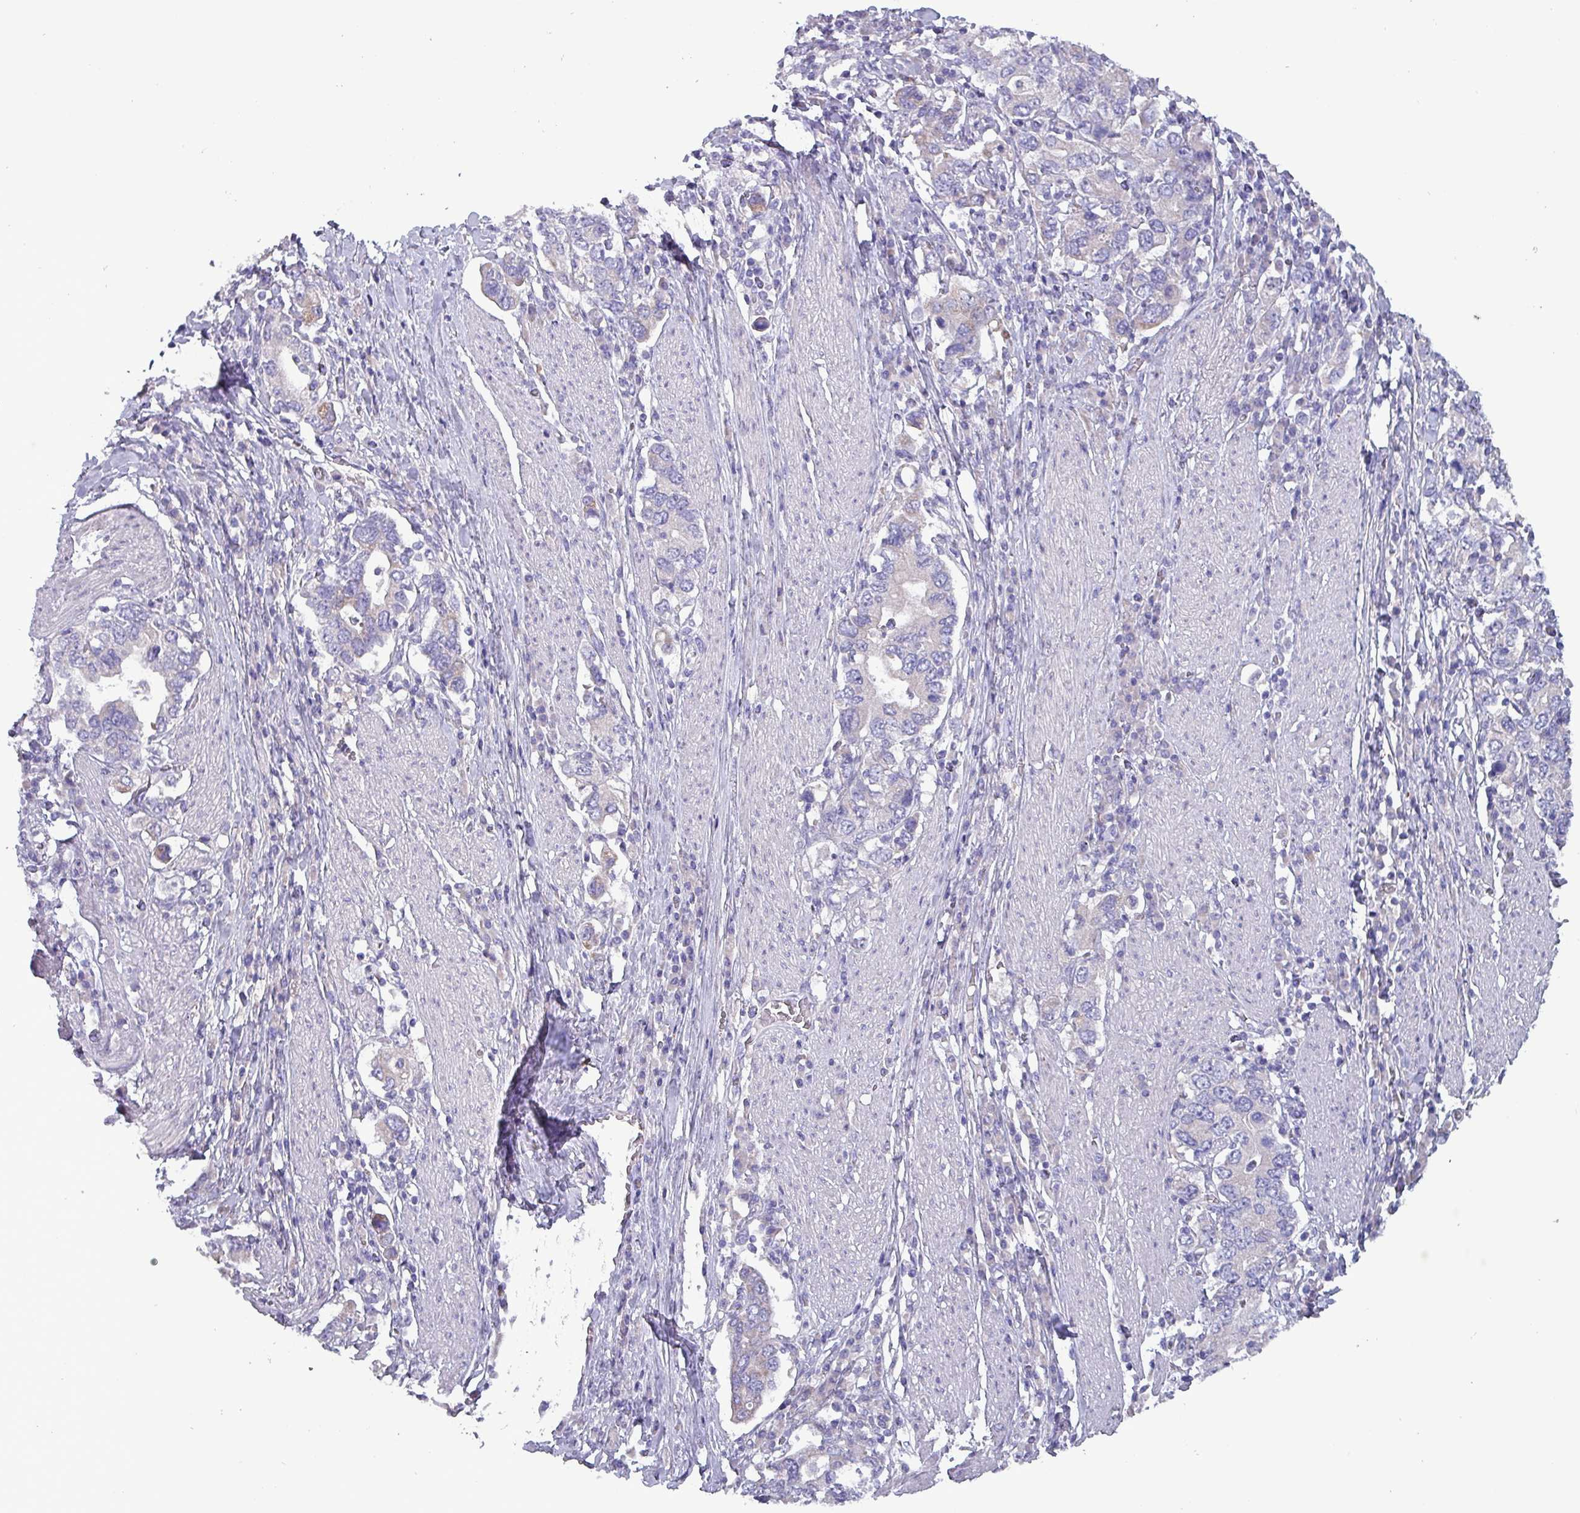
{"staining": {"intensity": "negative", "quantity": "none", "location": "none"}, "tissue": "stomach cancer", "cell_type": "Tumor cells", "image_type": "cancer", "snomed": [{"axis": "morphology", "description": "Adenocarcinoma, NOS"}, {"axis": "topography", "description": "Stomach, upper"}, {"axis": "topography", "description": "Stomach"}], "caption": "Stomach cancer stained for a protein using IHC reveals no expression tumor cells.", "gene": "HSD3B7", "patient": {"sex": "male", "age": 62}}